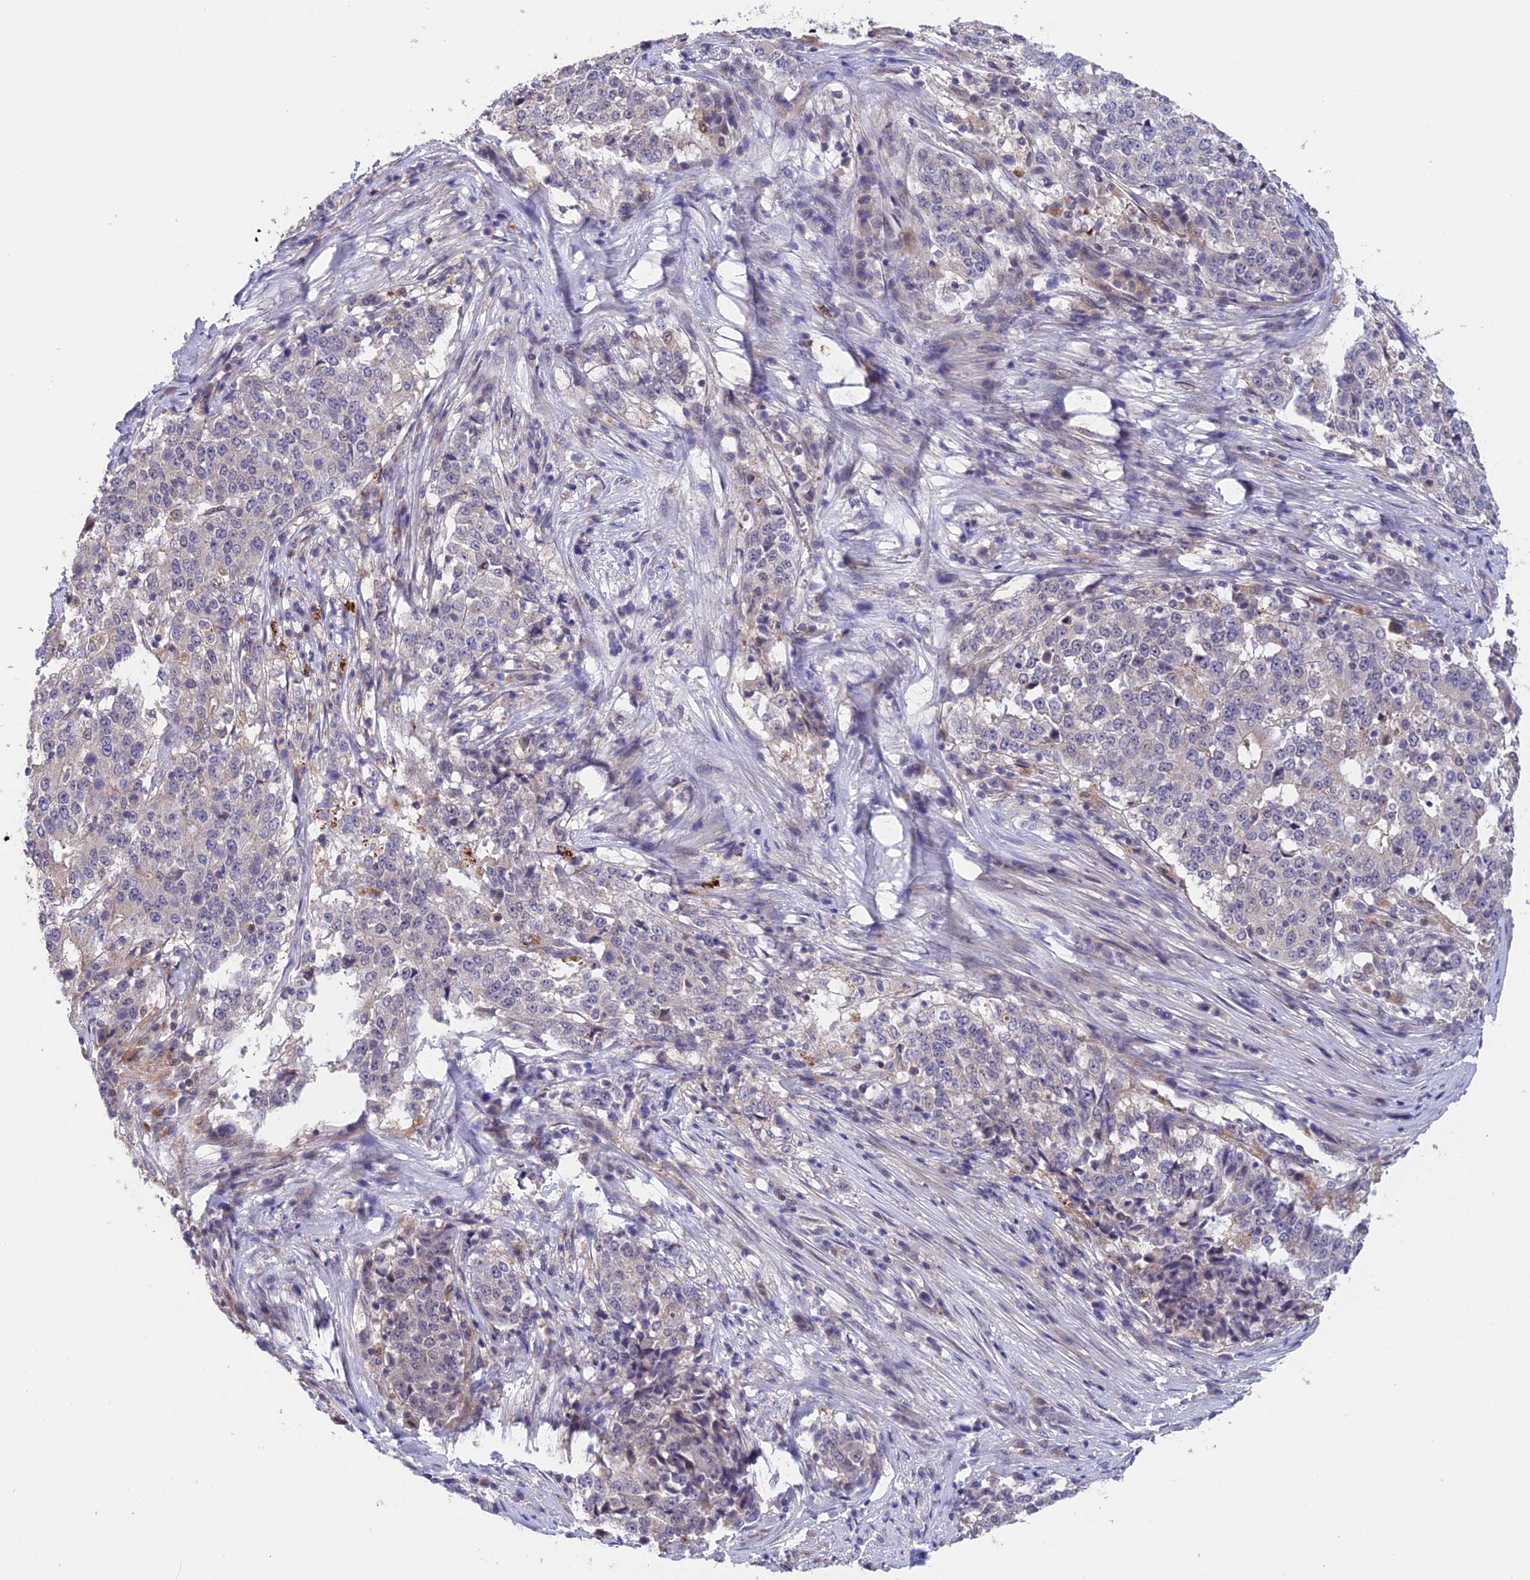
{"staining": {"intensity": "negative", "quantity": "none", "location": "none"}, "tissue": "stomach cancer", "cell_type": "Tumor cells", "image_type": "cancer", "snomed": [{"axis": "morphology", "description": "Adenocarcinoma, NOS"}, {"axis": "topography", "description": "Stomach"}], "caption": "Immunohistochemistry photomicrograph of human stomach adenocarcinoma stained for a protein (brown), which displays no staining in tumor cells.", "gene": "KCTD14", "patient": {"sex": "male", "age": 59}}